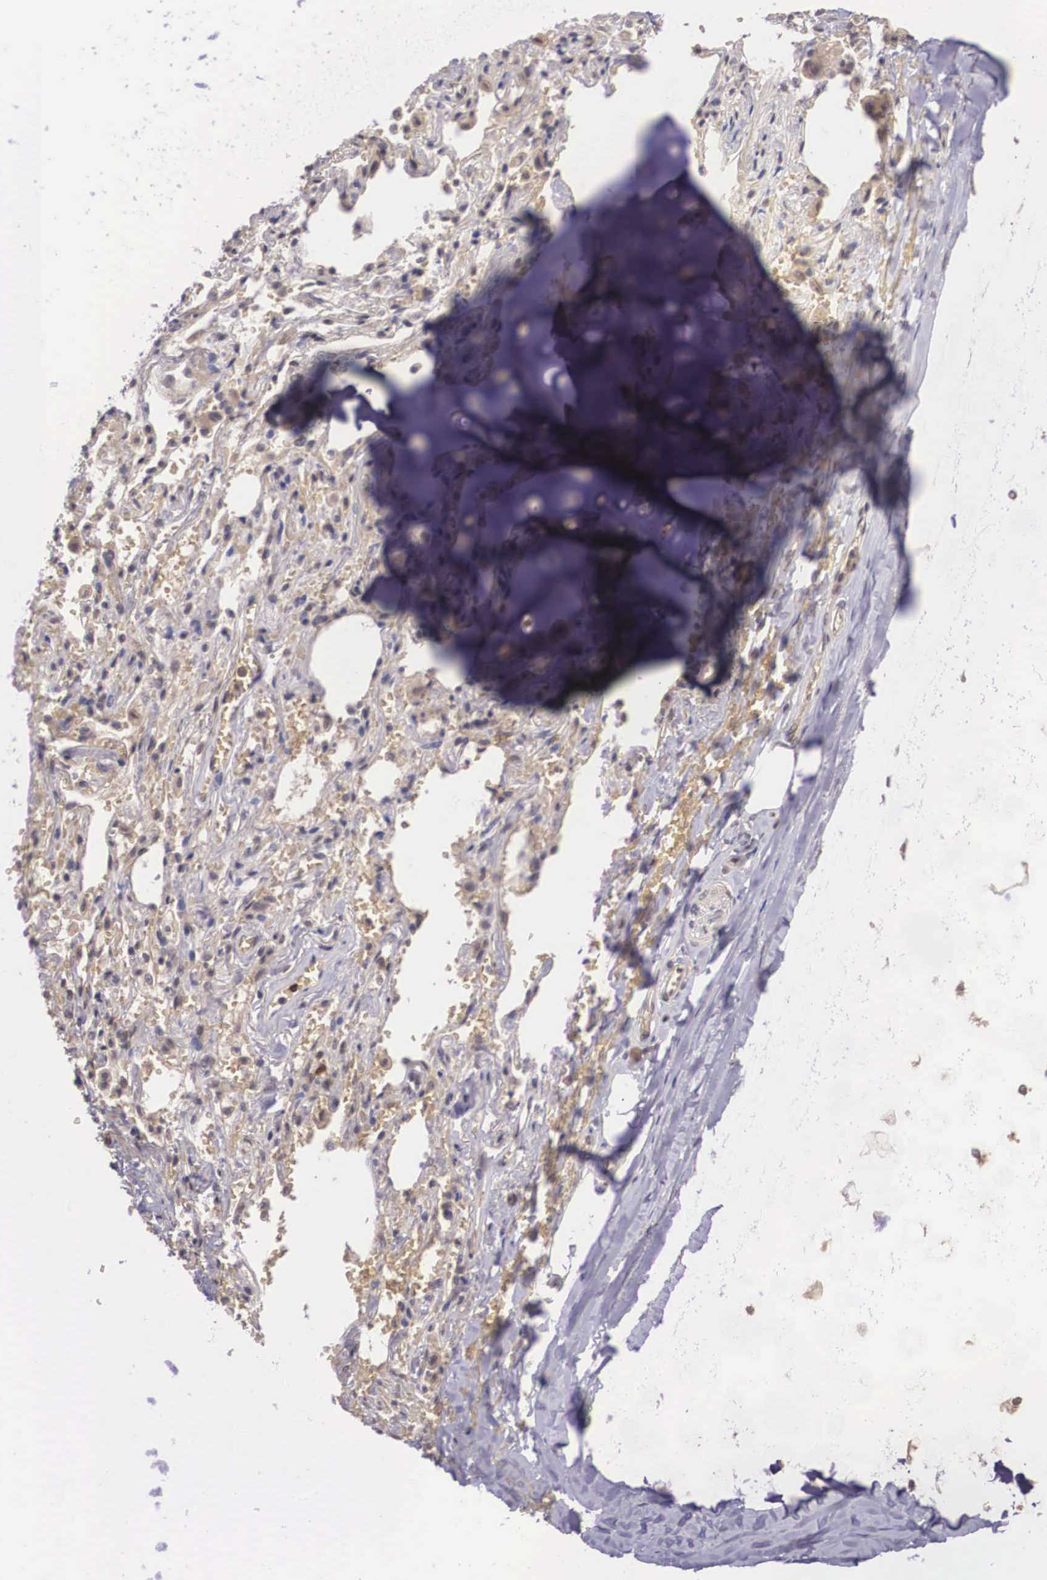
{"staining": {"intensity": "moderate", "quantity": "25%-75%", "location": "nuclear"}, "tissue": "adipose tissue", "cell_type": "Adipocytes", "image_type": "normal", "snomed": [{"axis": "morphology", "description": "Normal tissue, NOS"}, {"axis": "topography", "description": "Cartilage tissue"}, {"axis": "topography", "description": "Lung"}], "caption": "IHC micrograph of normal adipose tissue: human adipose tissue stained using immunohistochemistry (IHC) reveals medium levels of moderate protein expression localized specifically in the nuclear of adipocytes, appearing as a nuclear brown color.", "gene": "VASH1", "patient": {"sex": "male", "age": 65}}